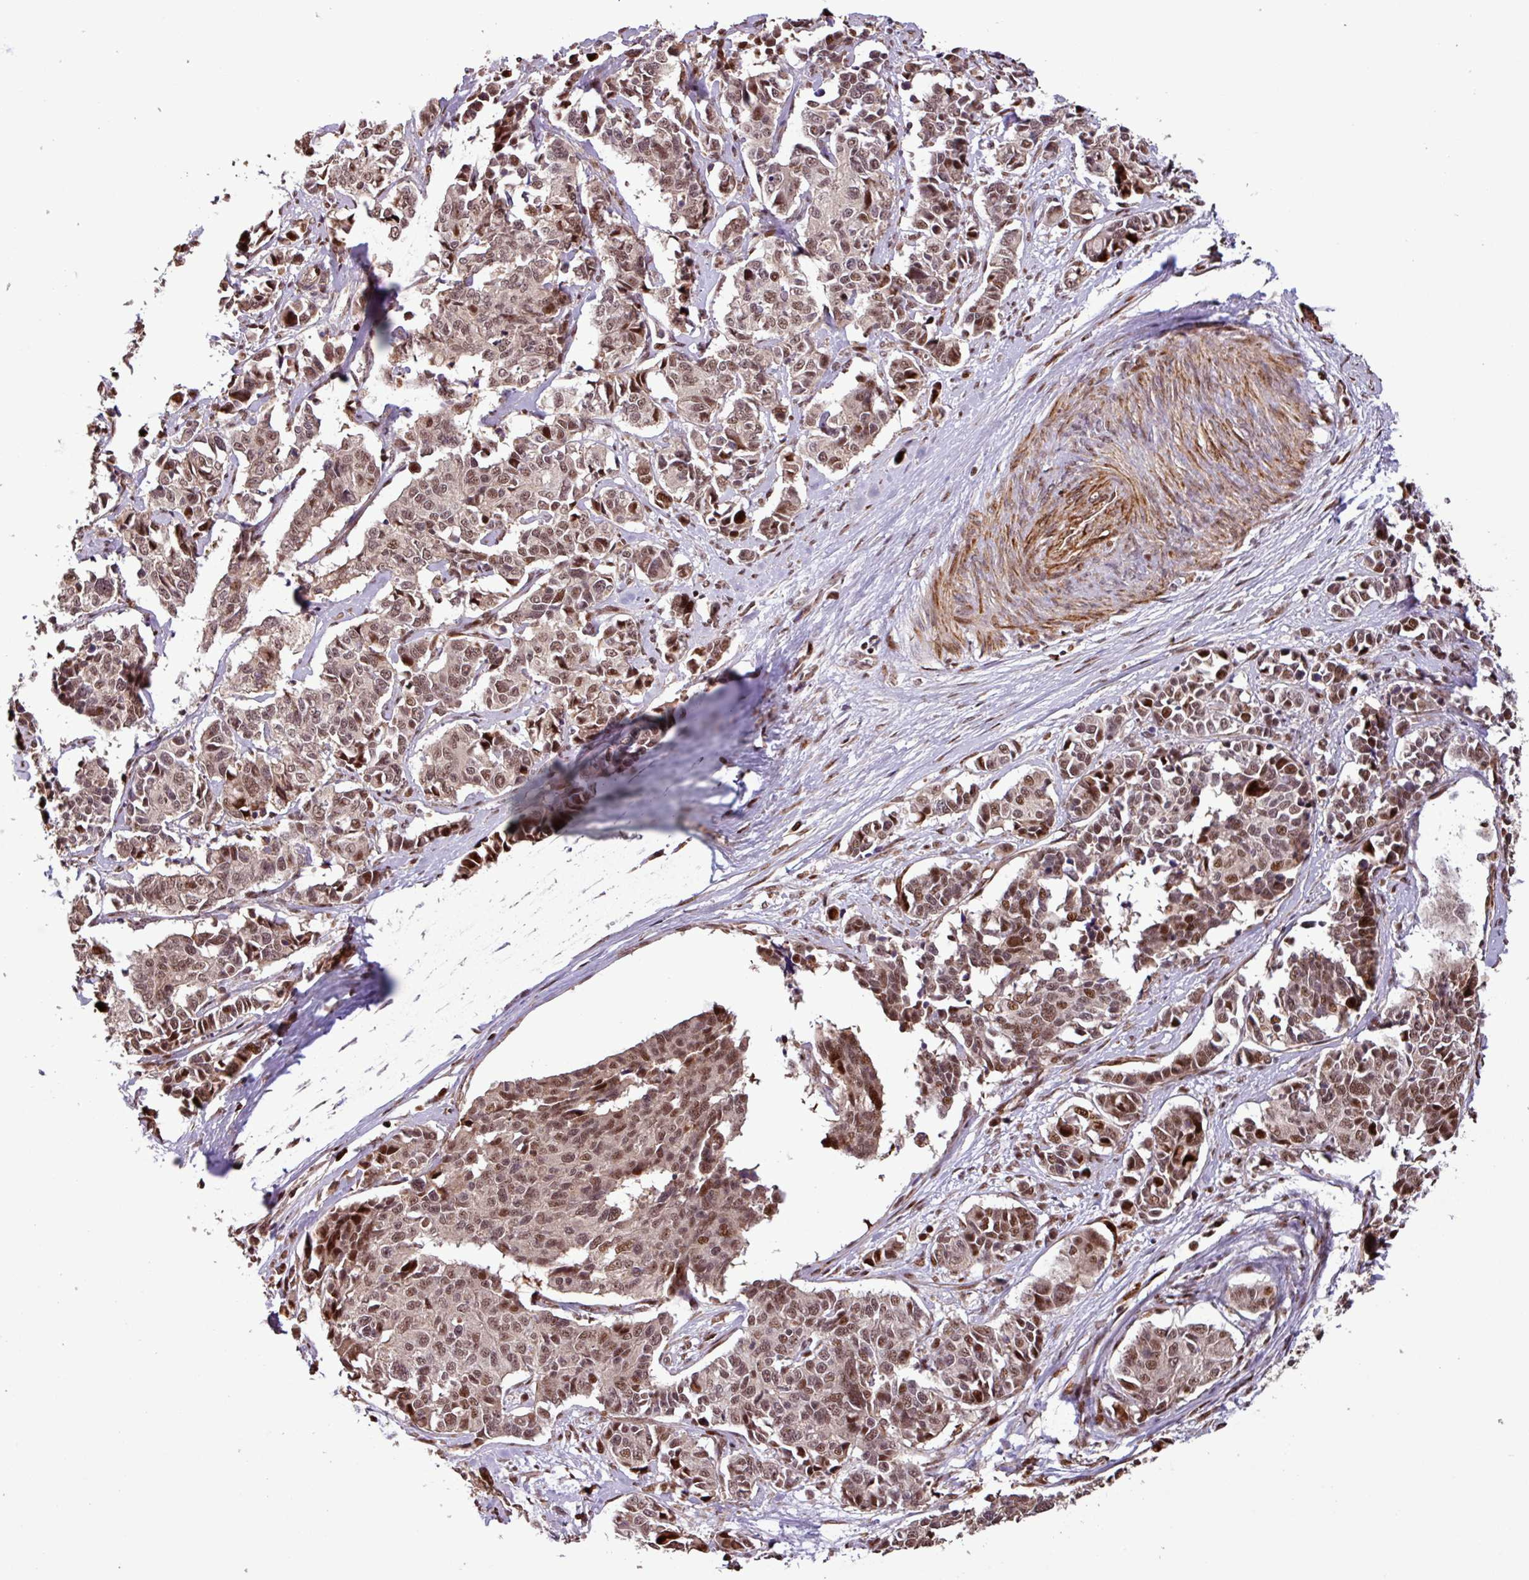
{"staining": {"intensity": "moderate", "quantity": ">75%", "location": "nuclear"}, "tissue": "cervical cancer", "cell_type": "Tumor cells", "image_type": "cancer", "snomed": [{"axis": "morphology", "description": "Normal tissue, NOS"}, {"axis": "morphology", "description": "Squamous cell carcinoma, NOS"}, {"axis": "topography", "description": "Cervix"}], "caption": "Cervical cancer tissue shows moderate nuclear positivity in about >75% of tumor cells, visualized by immunohistochemistry.", "gene": "SLC22A24", "patient": {"sex": "female", "age": 35}}